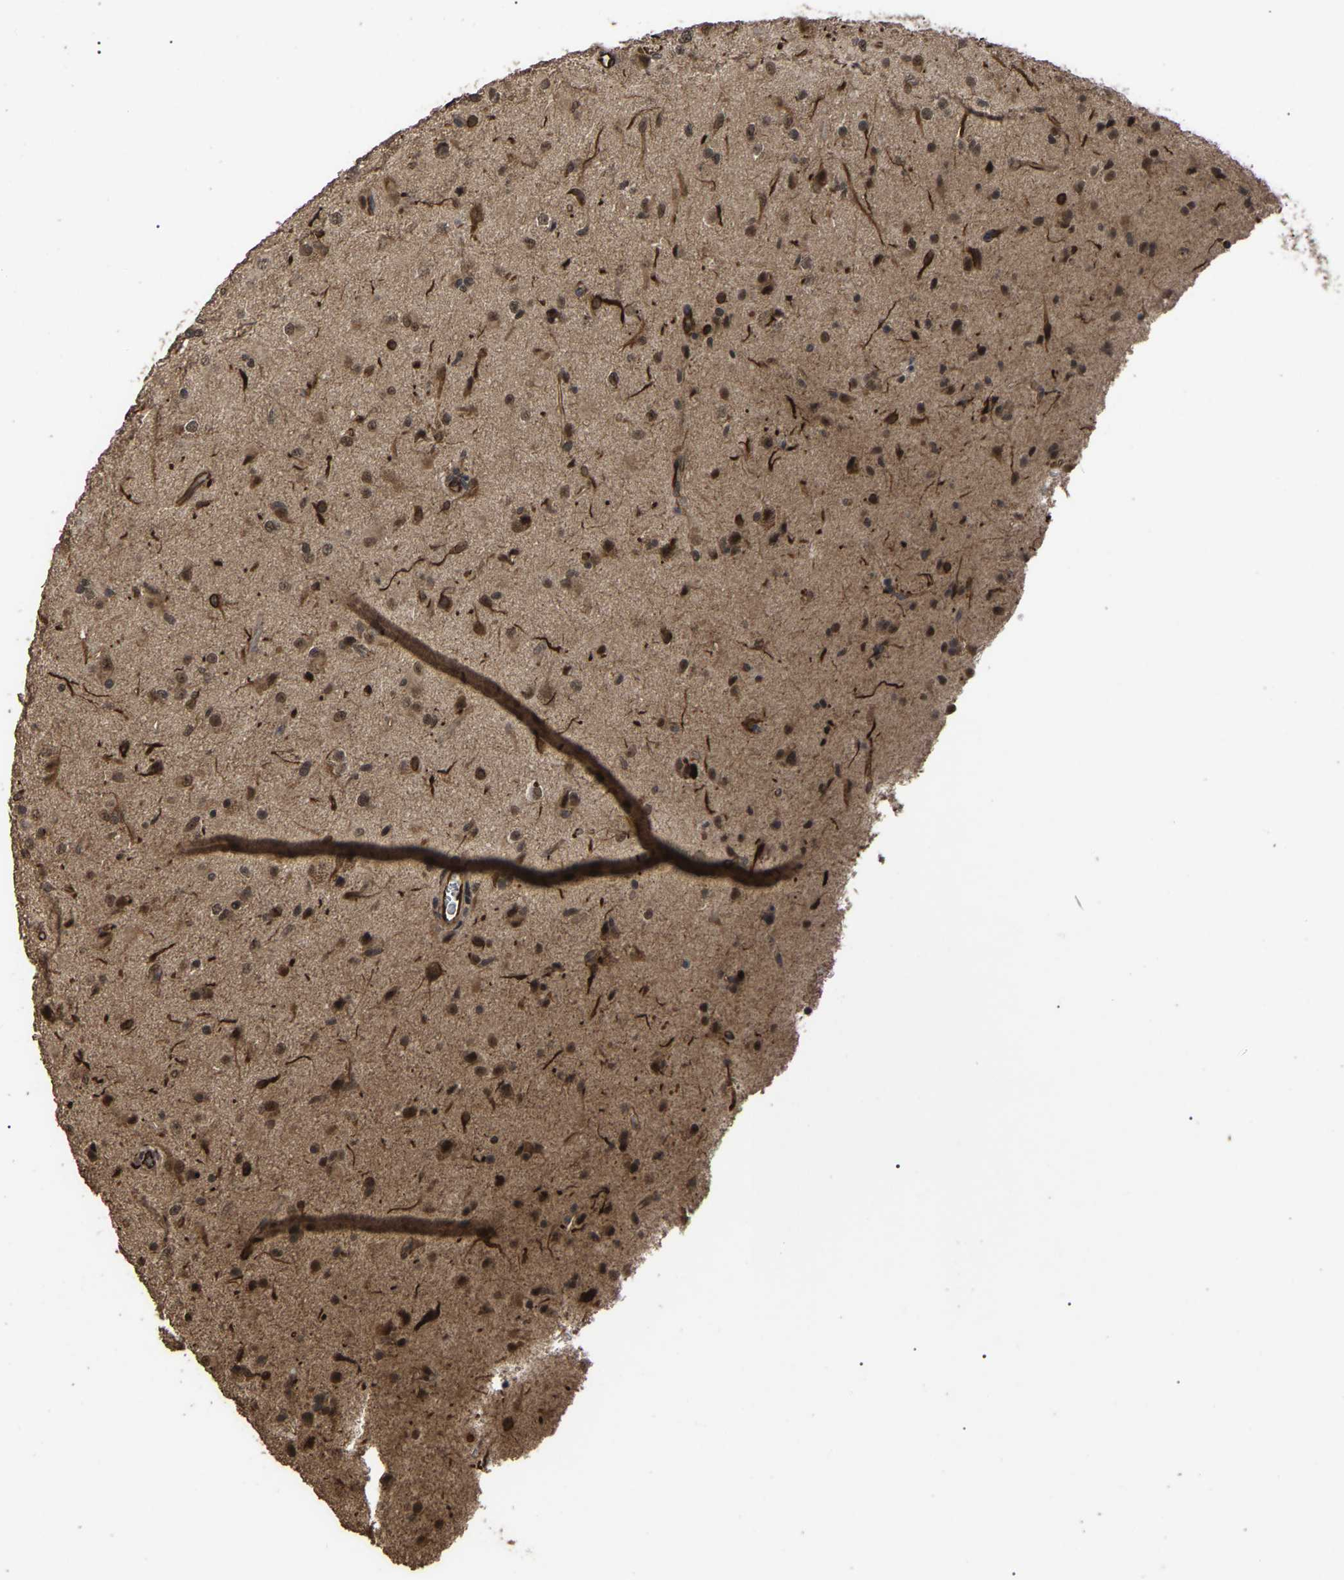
{"staining": {"intensity": "moderate", "quantity": ">75%", "location": "cytoplasmic/membranous,nuclear"}, "tissue": "glioma", "cell_type": "Tumor cells", "image_type": "cancer", "snomed": [{"axis": "morphology", "description": "Glioma, malignant, Low grade"}, {"axis": "topography", "description": "Brain"}], "caption": "This is a photomicrograph of immunohistochemistry staining of glioma, which shows moderate positivity in the cytoplasmic/membranous and nuclear of tumor cells.", "gene": "FAM161B", "patient": {"sex": "male", "age": 65}}